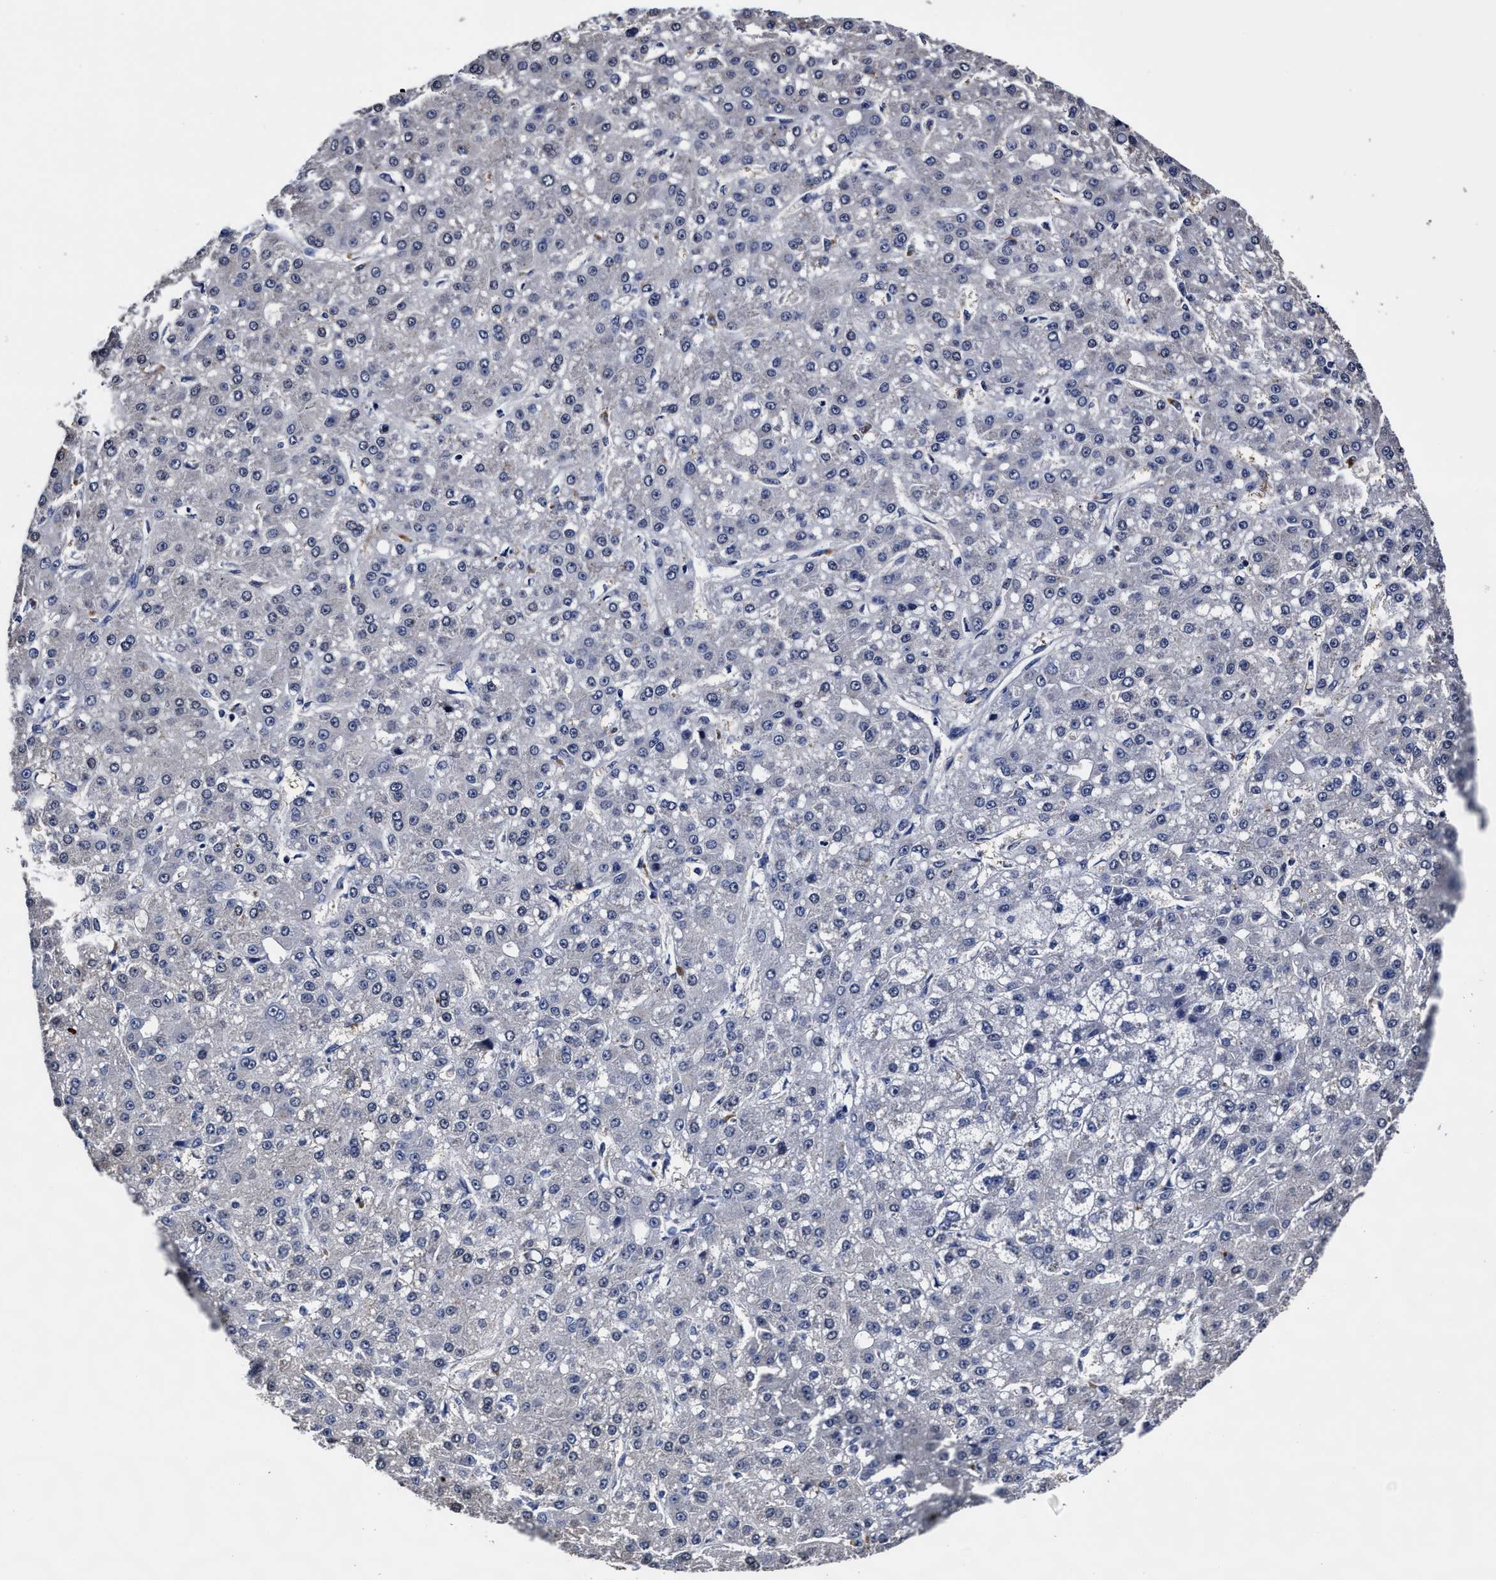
{"staining": {"intensity": "negative", "quantity": "none", "location": "none"}, "tissue": "liver cancer", "cell_type": "Tumor cells", "image_type": "cancer", "snomed": [{"axis": "morphology", "description": "Carcinoma, Hepatocellular, NOS"}, {"axis": "topography", "description": "Liver"}], "caption": "Human liver cancer (hepatocellular carcinoma) stained for a protein using immunohistochemistry displays no positivity in tumor cells.", "gene": "OLFML2A", "patient": {"sex": "male", "age": 67}}